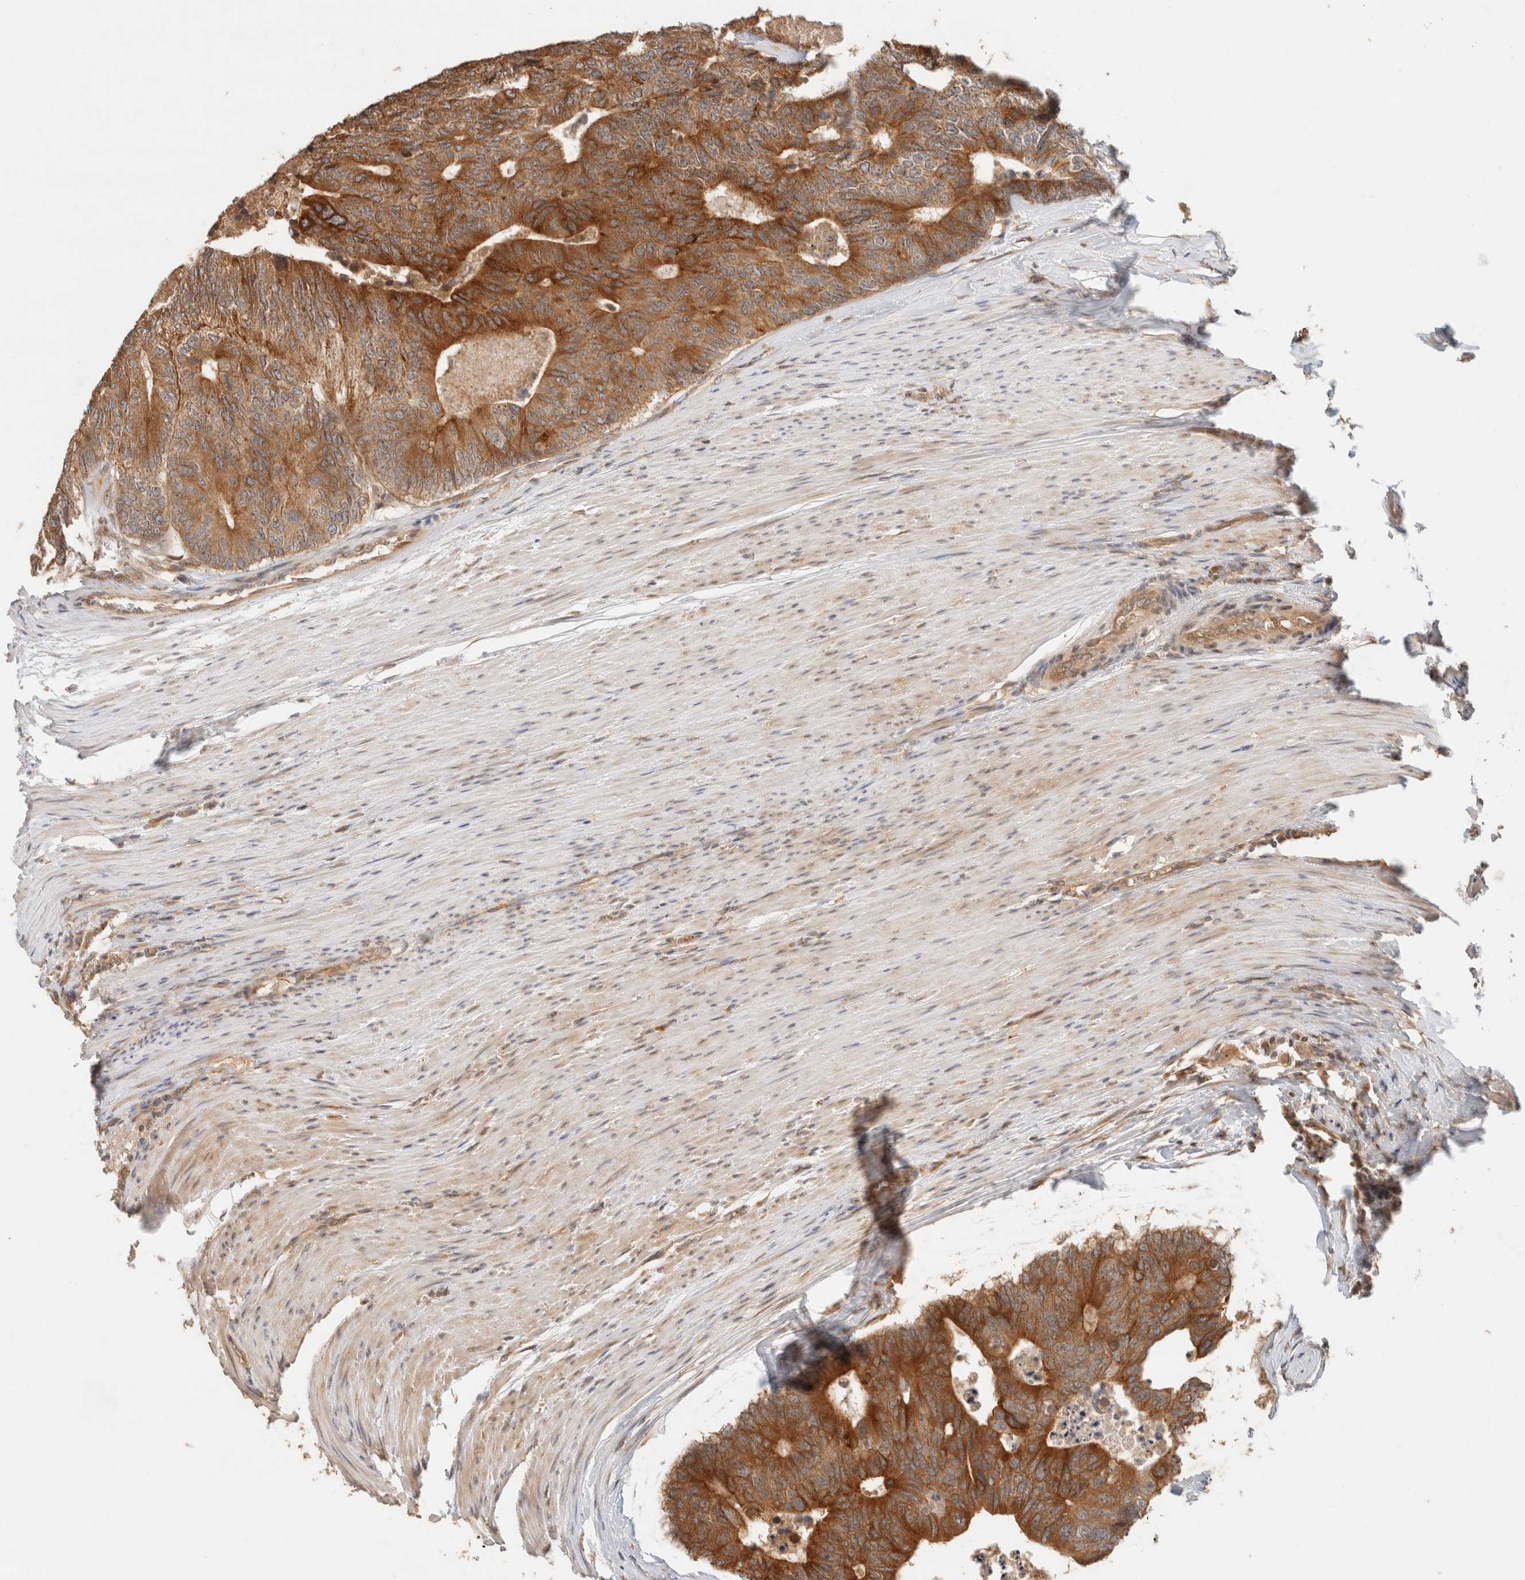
{"staining": {"intensity": "strong", "quantity": ">75%", "location": "cytoplasmic/membranous"}, "tissue": "colorectal cancer", "cell_type": "Tumor cells", "image_type": "cancer", "snomed": [{"axis": "morphology", "description": "Adenocarcinoma, NOS"}, {"axis": "topography", "description": "Colon"}], "caption": "About >75% of tumor cells in human adenocarcinoma (colorectal) exhibit strong cytoplasmic/membranous protein positivity as visualized by brown immunohistochemical staining.", "gene": "TACC1", "patient": {"sex": "female", "age": 67}}